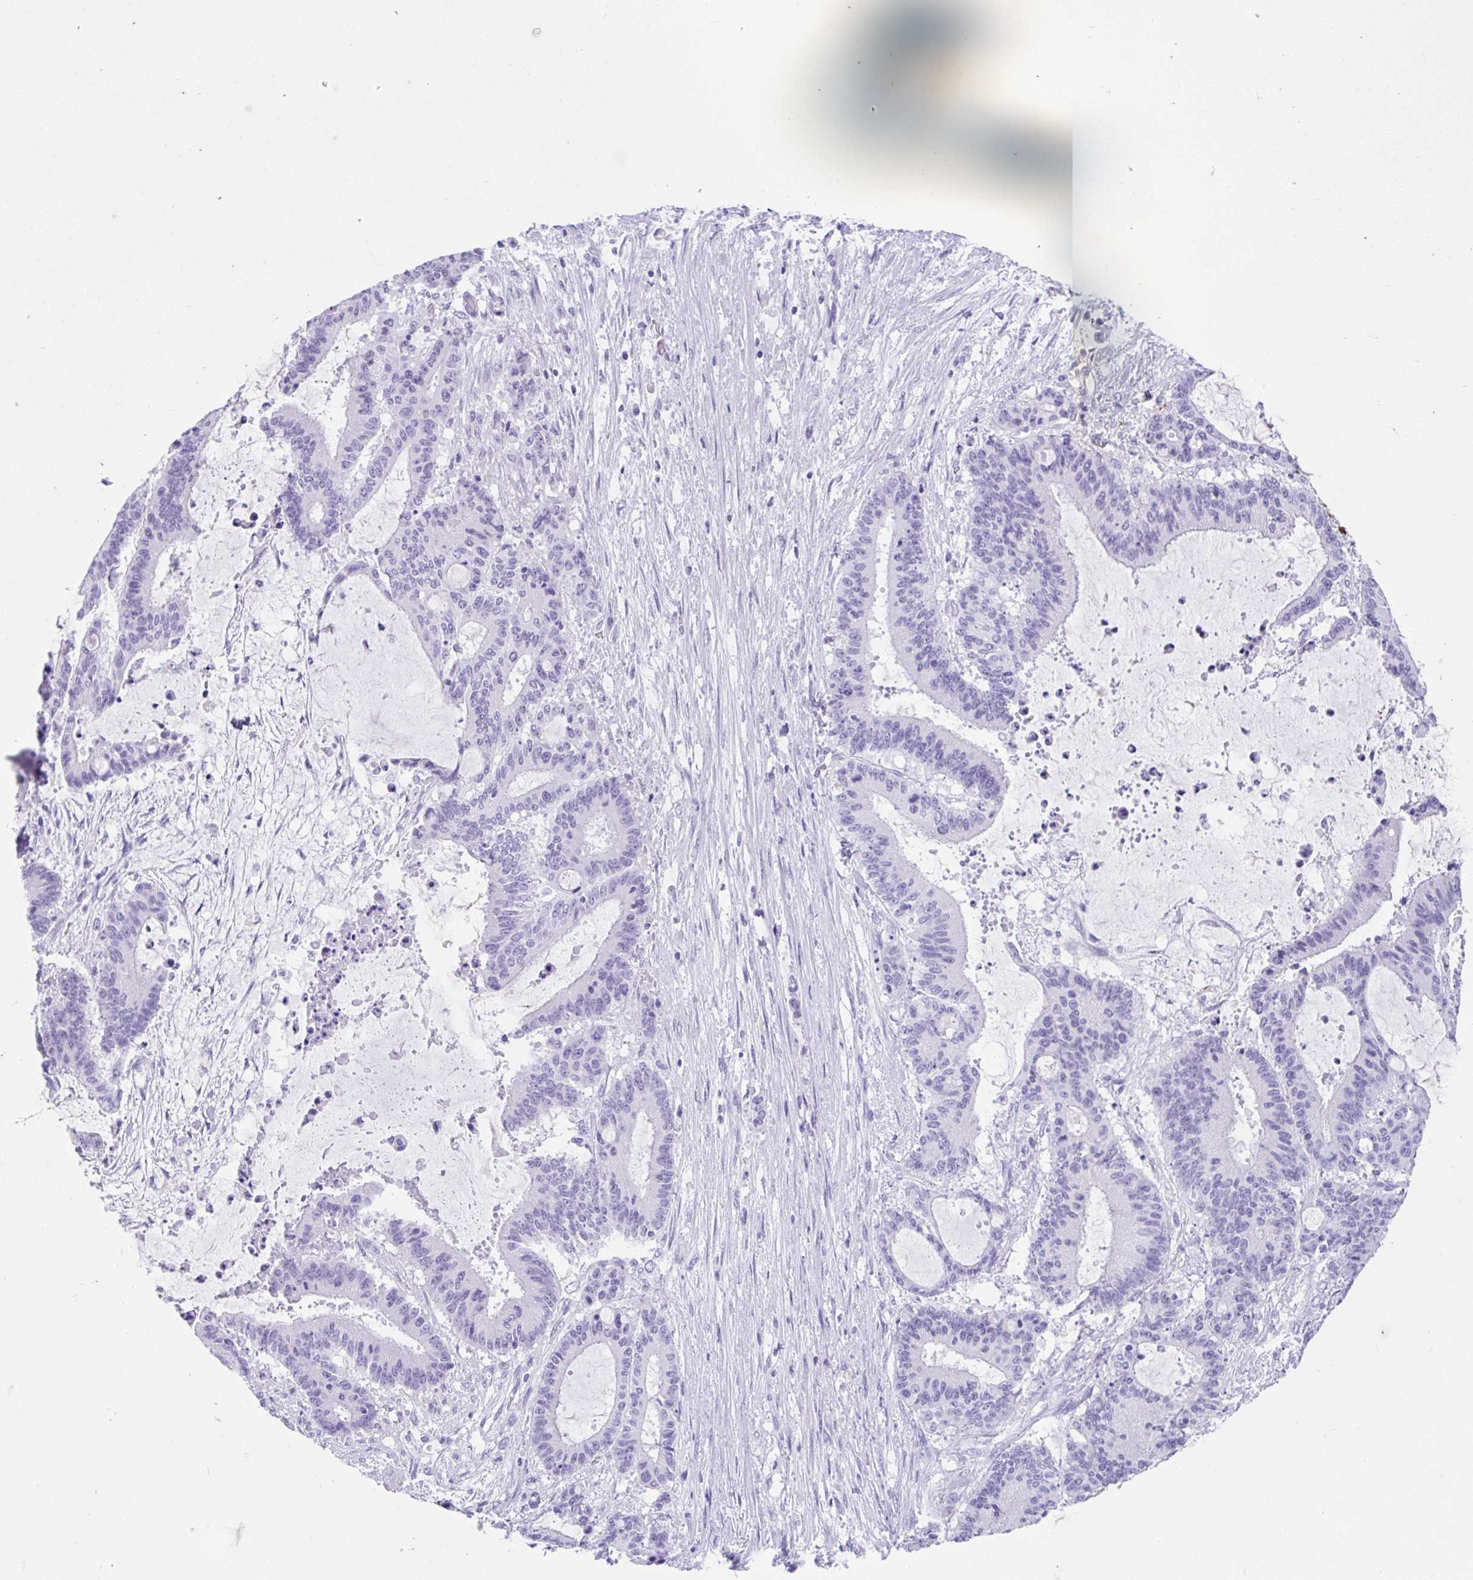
{"staining": {"intensity": "negative", "quantity": "none", "location": "none"}, "tissue": "liver cancer", "cell_type": "Tumor cells", "image_type": "cancer", "snomed": [{"axis": "morphology", "description": "Normal tissue, NOS"}, {"axis": "morphology", "description": "Cholangiocarcinoma"}, {"axis": "topography", "description": "Liver"}, {"axis": "topography", "description": "Peripheral nerve tissue"}], "caption": "DAB (3,3'-diaminobenzidine) immunohistochemical staining of liver cancer (cholangiocarcinoma) reveals no significant positivity in tumor cells.", "gene": "FAM107A", "patient": {"sex": "female", "age": 73}}